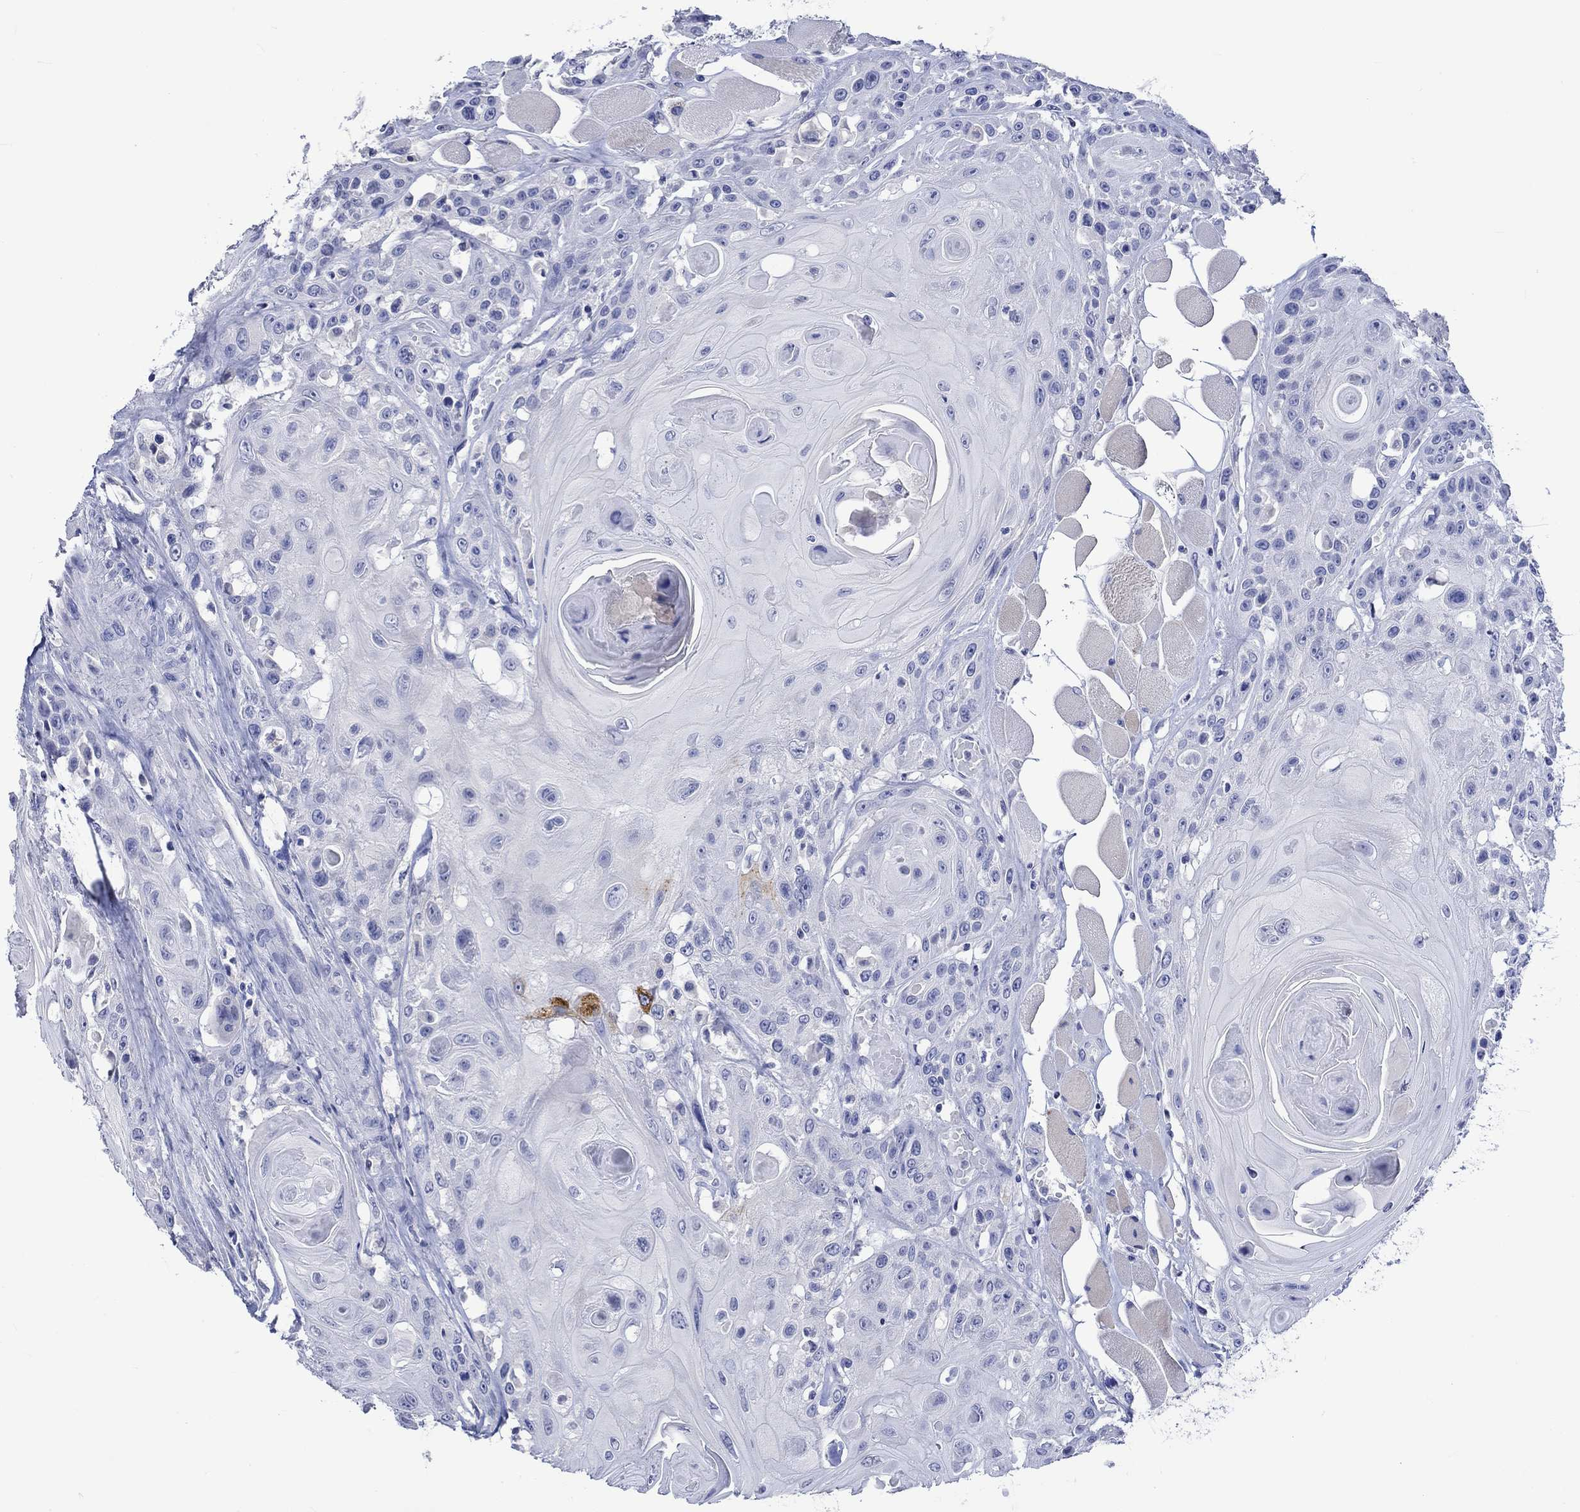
{"staining": {"intensity": "negative", "quantity": "none", "location": "none"}, "tissue": "head and neck cancer", "cell_type": "Tumor cells", "image_type": "cancer", "snomed": [{"axis": "morphology", "description": "Squamous cell carcinoma, NOS"}, {"axis": "topography", "description": "Head-Neck"}], "caption": "DAB immunohistochemical staining of human head and neck cancer demonstrates no significant staining in tumor cells.", "gene": "KLHL35", "patient": {"sex": "female", "age": 59}}